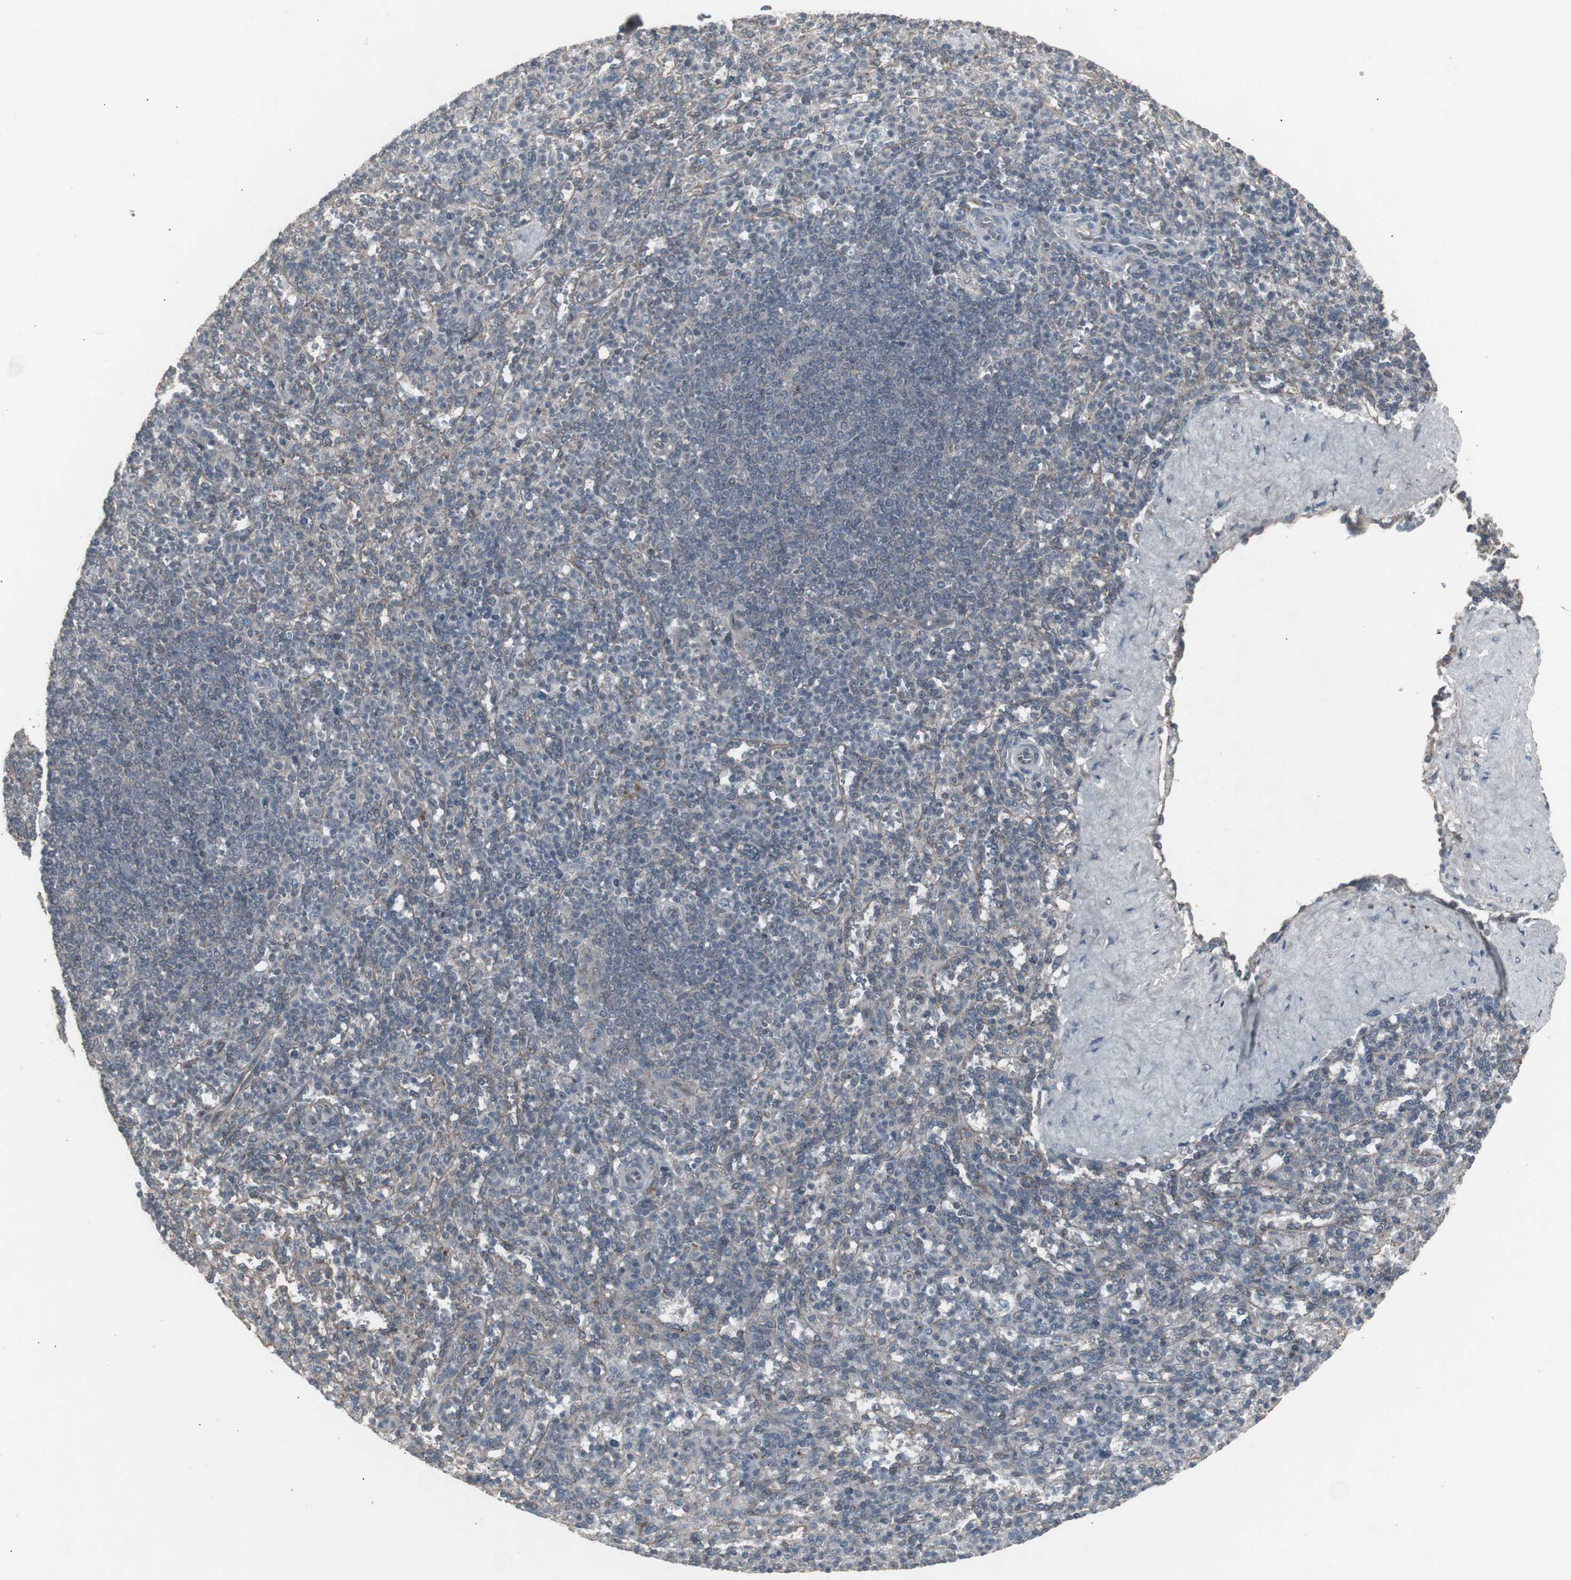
{"staining": {"intensity": "negative", "quantity": "none", "location": "none"}, "tissue": "spleen", "cell_type": "Cells in red pulp", "image_type": "normal", "snomed": [{"axis": "morphology", "description": "Normal tissue, NOS"}, {"axis": "topography", "description": "Spleen"}], "caption": "IHC of normal human spleen demonstrates no staining in cells in red pulp. (DAB (3,3'-diaminobenzidine) IHC visualized using brightfield microscopy, high magnification).", "gene": "SSTR2", "patient": {"sex": "male", "age": 36}}